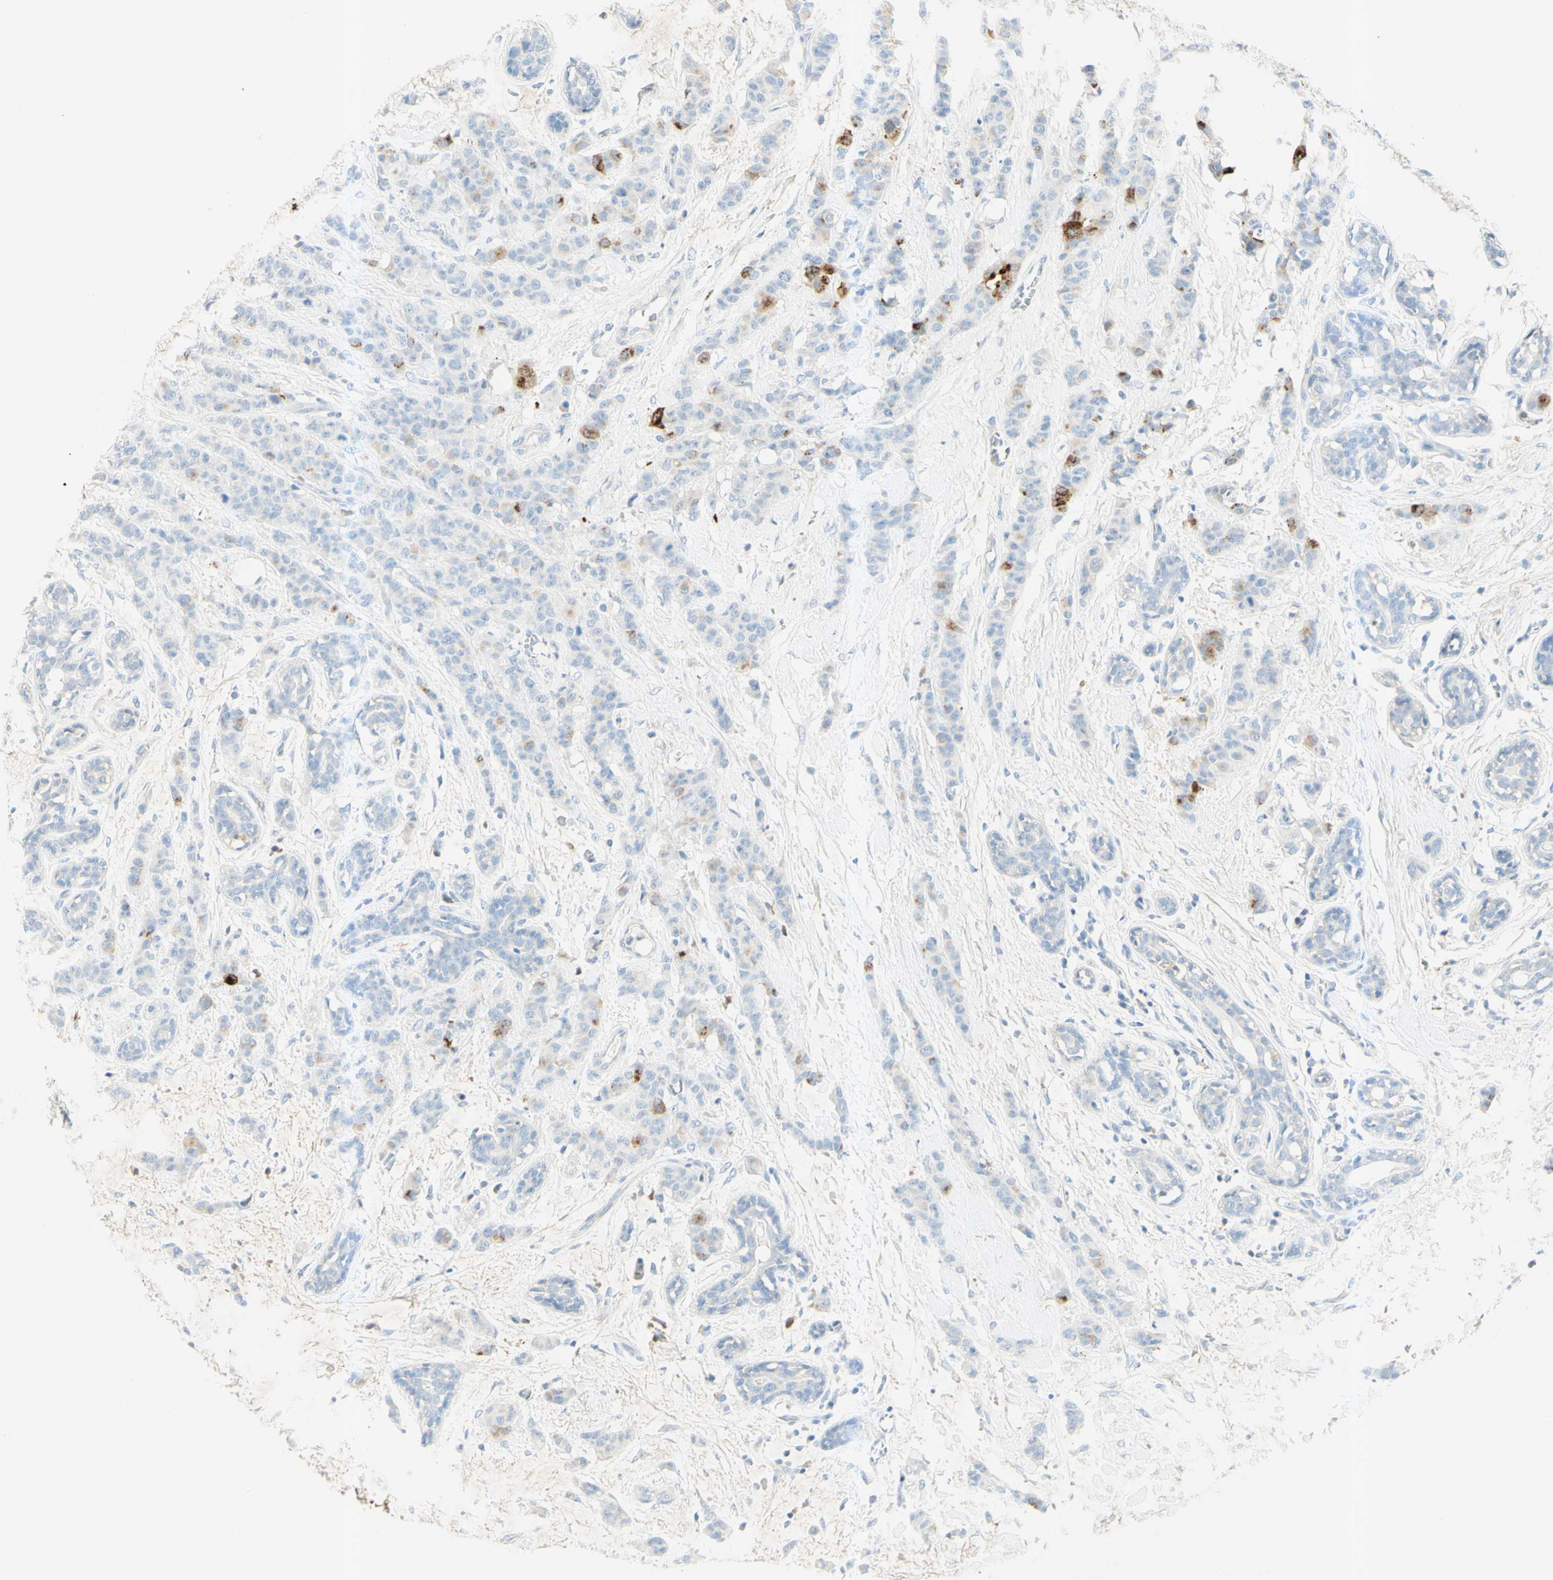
{"staining": {"intensity": "moderate", "quantity": "<25%", "location": "cytoplasmic/membranous"}, "tissue": "breast cancer", "cell_type": "Tumor cells", "image_type": "cancer", "snomed": [{"axis": "morphology", "description": "Normal tissue, NOS"}, {"axis": "morphology", "description": "Duct carcinoma"}, {"axis": "topography", "description": "Breast"}], "caption": "Breast cancer stained with a brown dye demonstrates moderate cytoplasmic/membranous positive staining in about <25% of tumor cells.", "gene": "GDF15", "patient": {"sex": "female", "age": 40}}